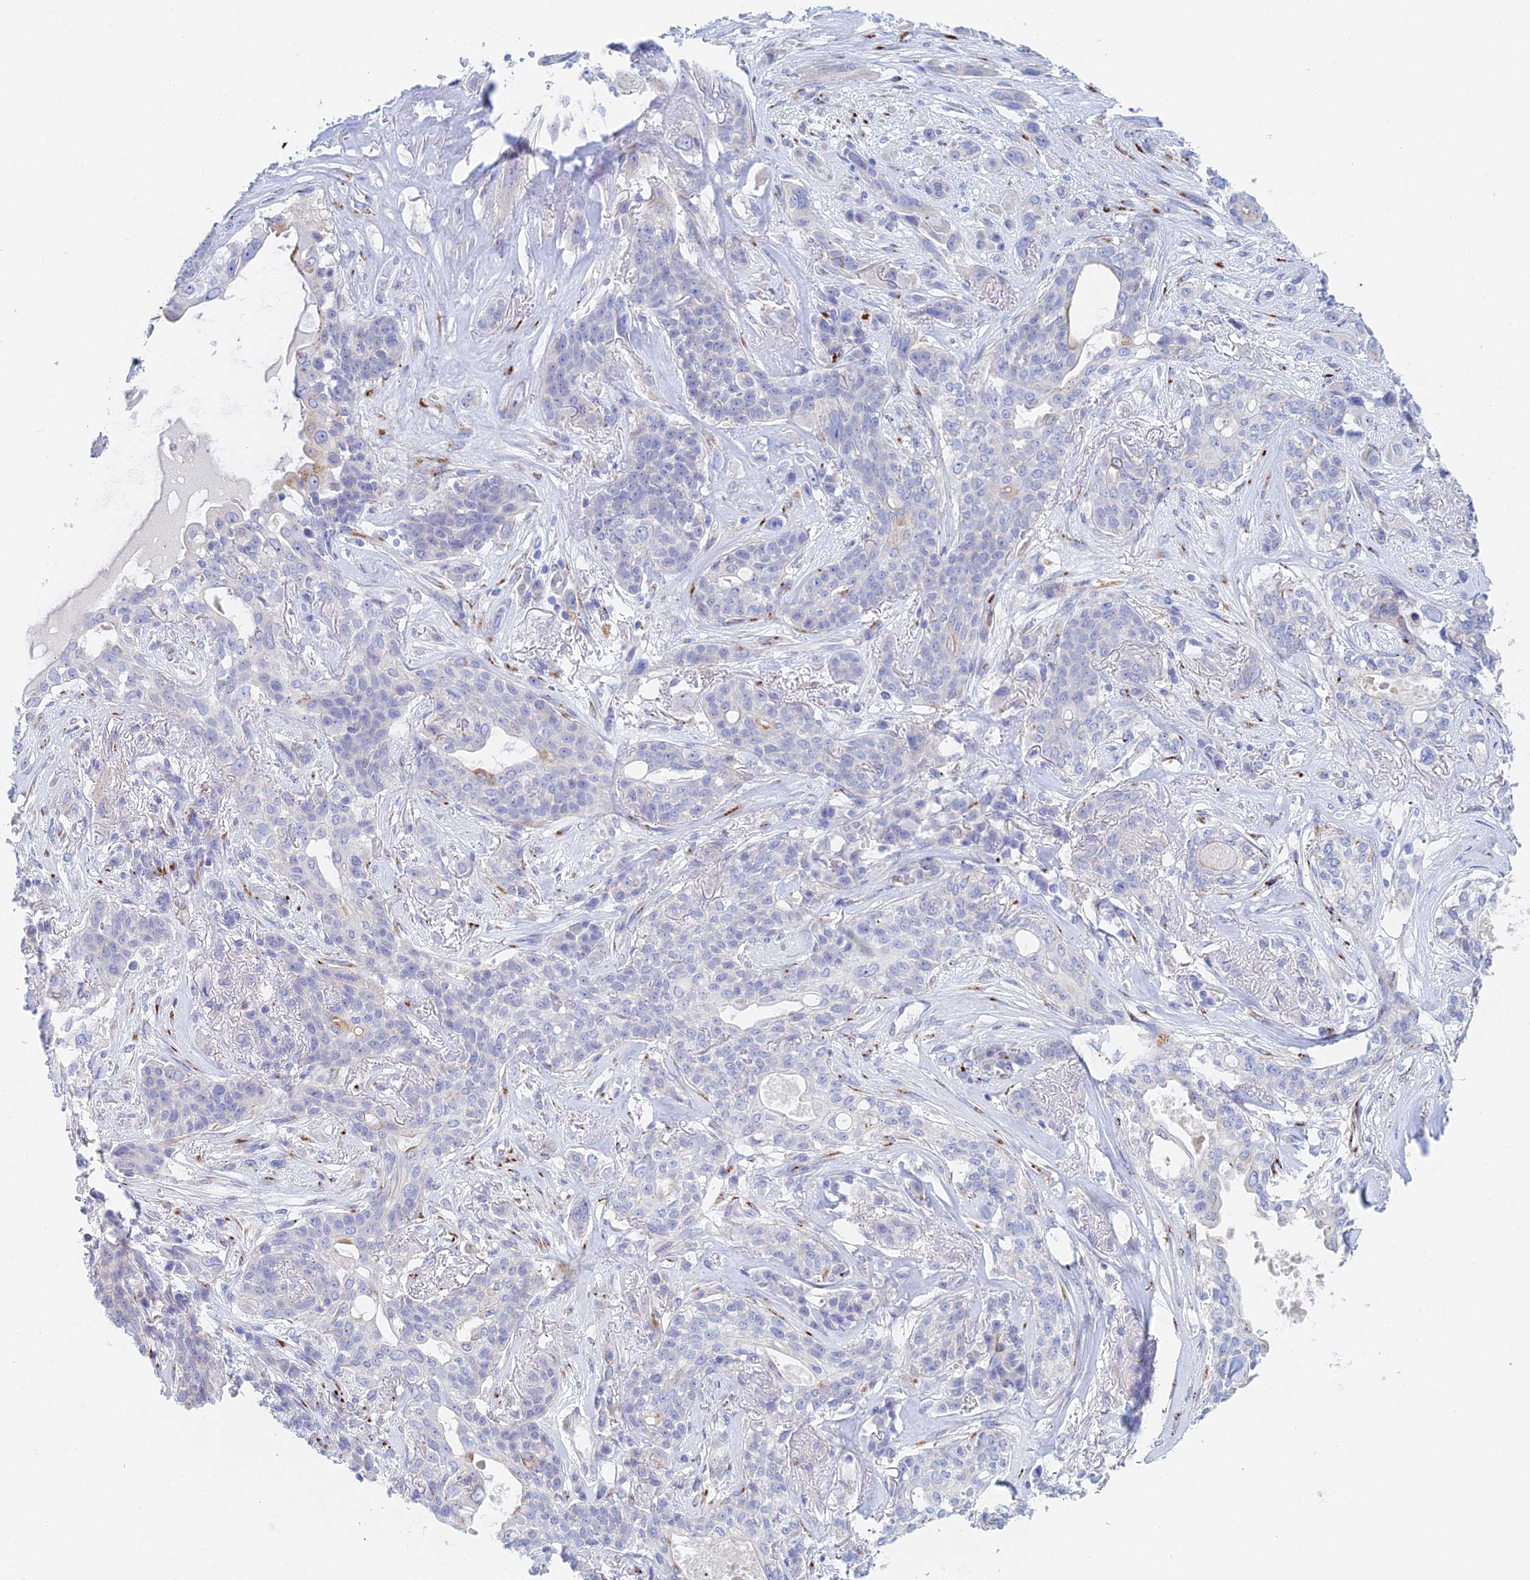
{"staining": {"intensity": "negative", "quantity": "none", "location": "none"}, "tissue": "lung cancer", "cell_type": "Tumor cells", "image_type": "cancer", "snomed": [{"axis": "morphology", "description": "Squamous cell carcinoma, NOS"}, {"axis": "topography", "description": "Lung"}], "caption": "Immunohistochemistry (IHC) histopathology image of neoplastic tissue: squamous cell carcinoma (lung) stained with DAB exhibits no significant protein staining in tumor cells.", "gene": "SLC24A3", "patient": {"sex": "female", "age": 70}}